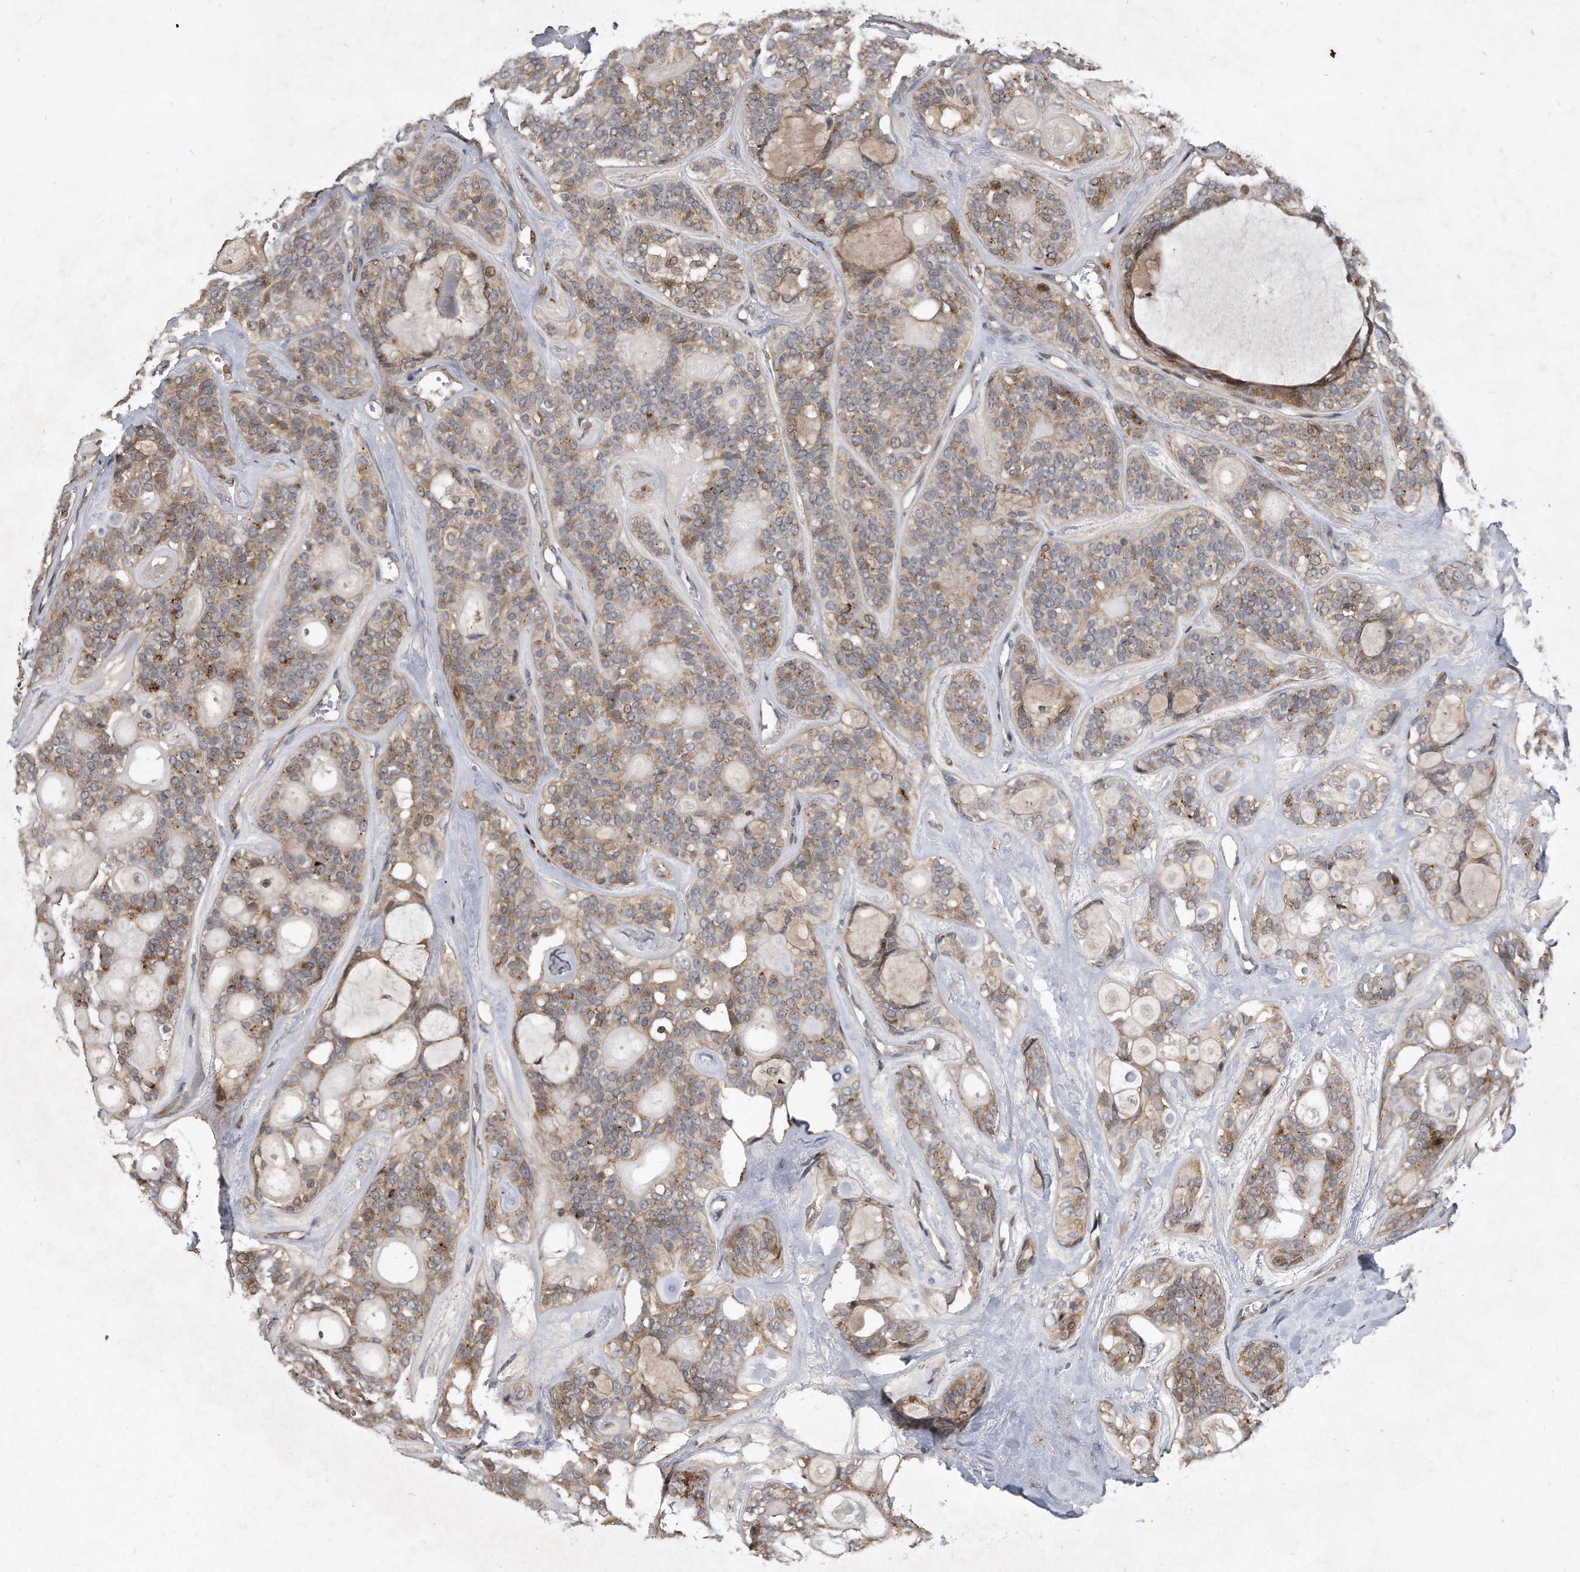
{"staining": {"intensity": "moderate", "quantity": "25%-75%", "location": "cytoplasmic/membranous"}, "tissue": "head and neck cancer", "cell_type": "Tumor cells", "image_type": "cancer", "snomed": [{"axis": "morphology", "description": "Adenocarcinoma, NOS"}, {"axis": "topography", "description": "Head-Neck"}], "caption": "This histopathology image demonstrates immunohistochemistry staining of human head and neck cancer (adenocarcinoma), with medium moderate cytoplasmic/membranous expression in about 25%-75% of tumor cells.", "gene": "PGBD2", "patient": {"sex": "male", "age": 66}}